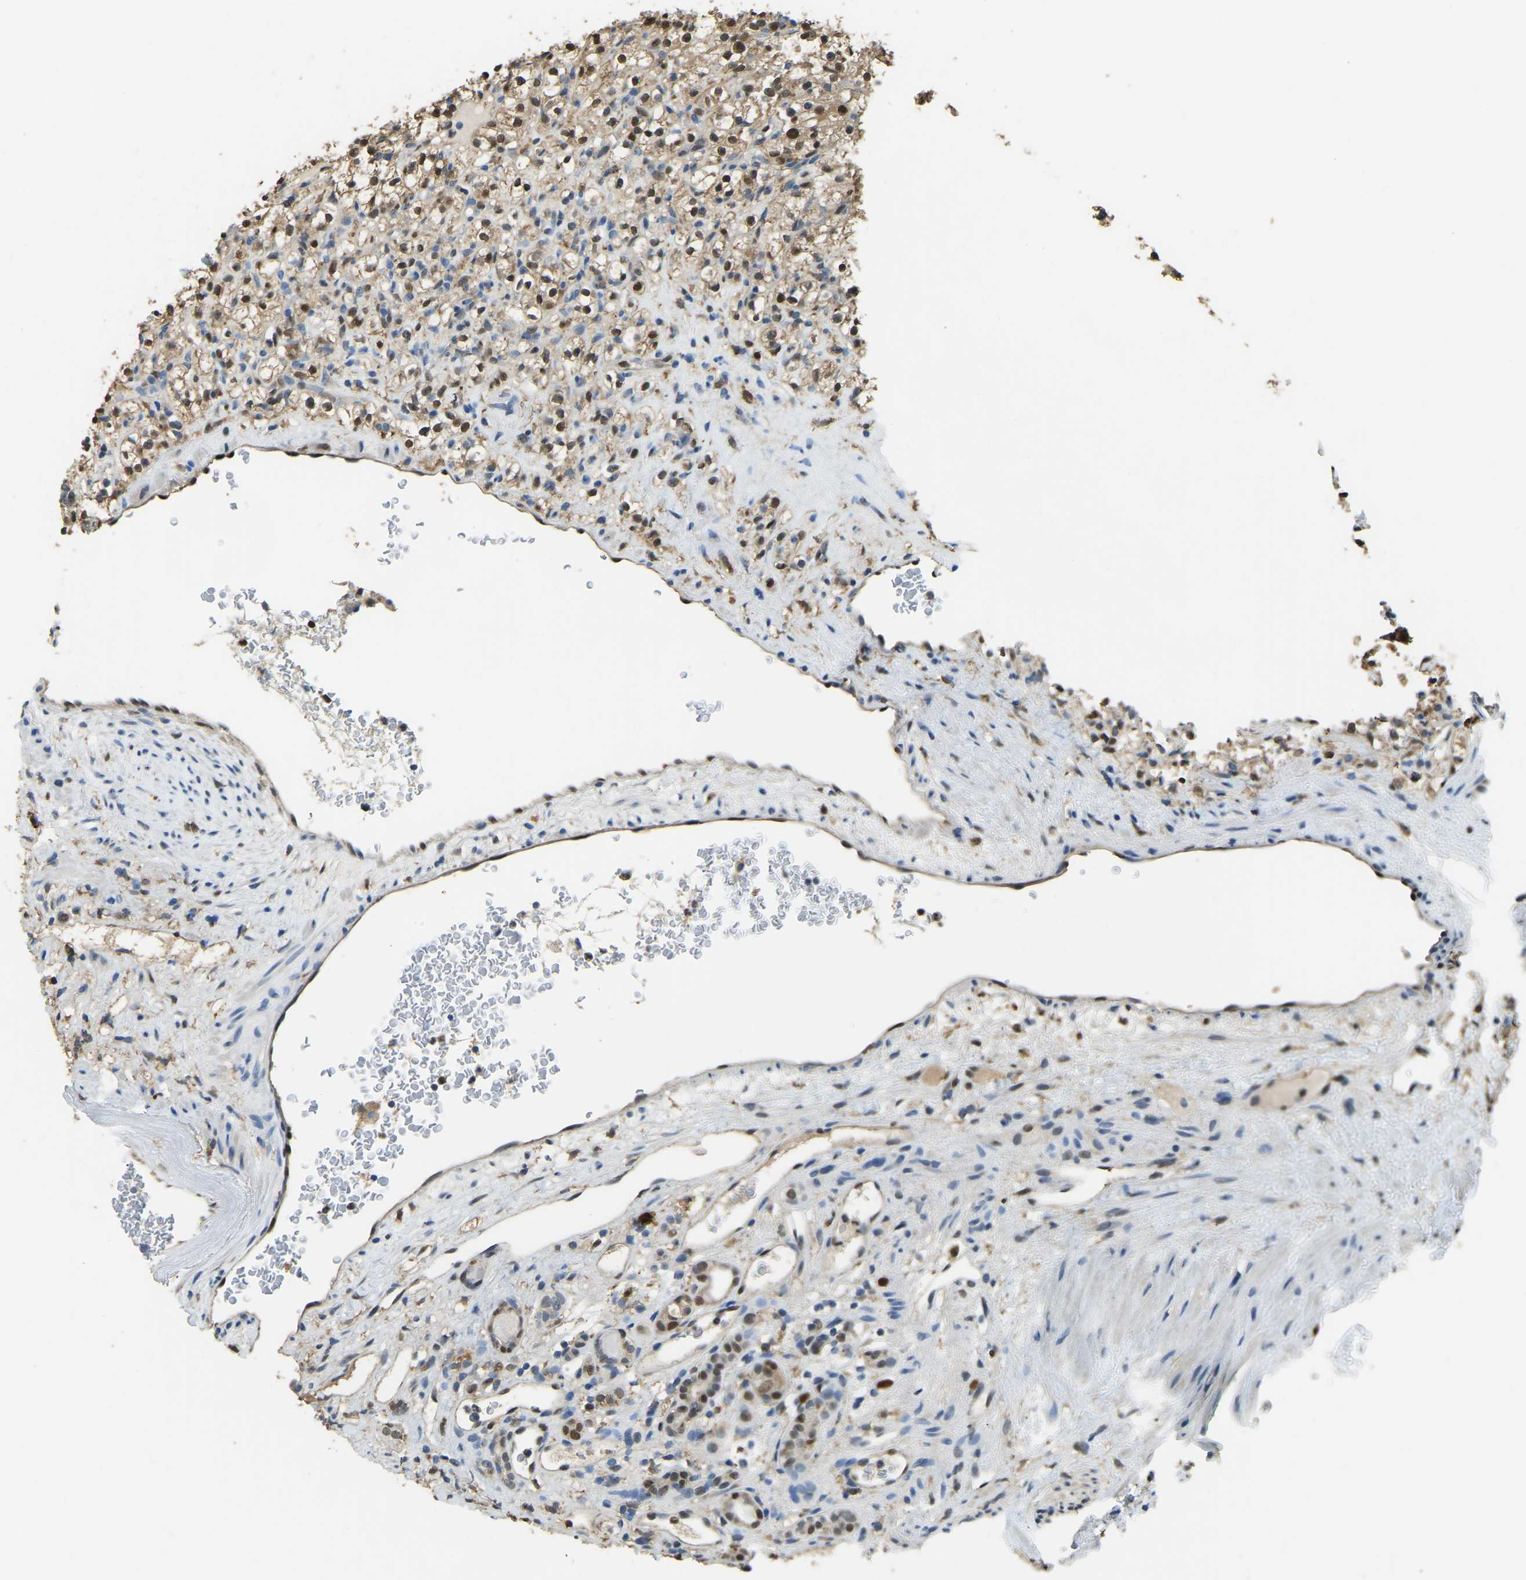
{"staining": {"intensity": "moderate", "quantity": ">75%", "location": "cytoplasmic/membranous,nuclear"}, "tissue": "renal cancer", "cell_type": "Tumor cells", "image_type": "cancer", "snomed": [{"axis": "morphology", "description": "Normal tissue, NOS"}, {"axis": "morphology", "description": "Adenocarcinoma, NOS"}, {"axis": "topography", "description": "Kidney"}], "caption": "There is medium levels of moderate cytoplasmic/membranous and nuclear expression in tumor cells of renal cancer, as demonstrated by immunohistochemical staining (brown color).", "gene": "NANS", "patient": {"sex": "female", "age": 72}}